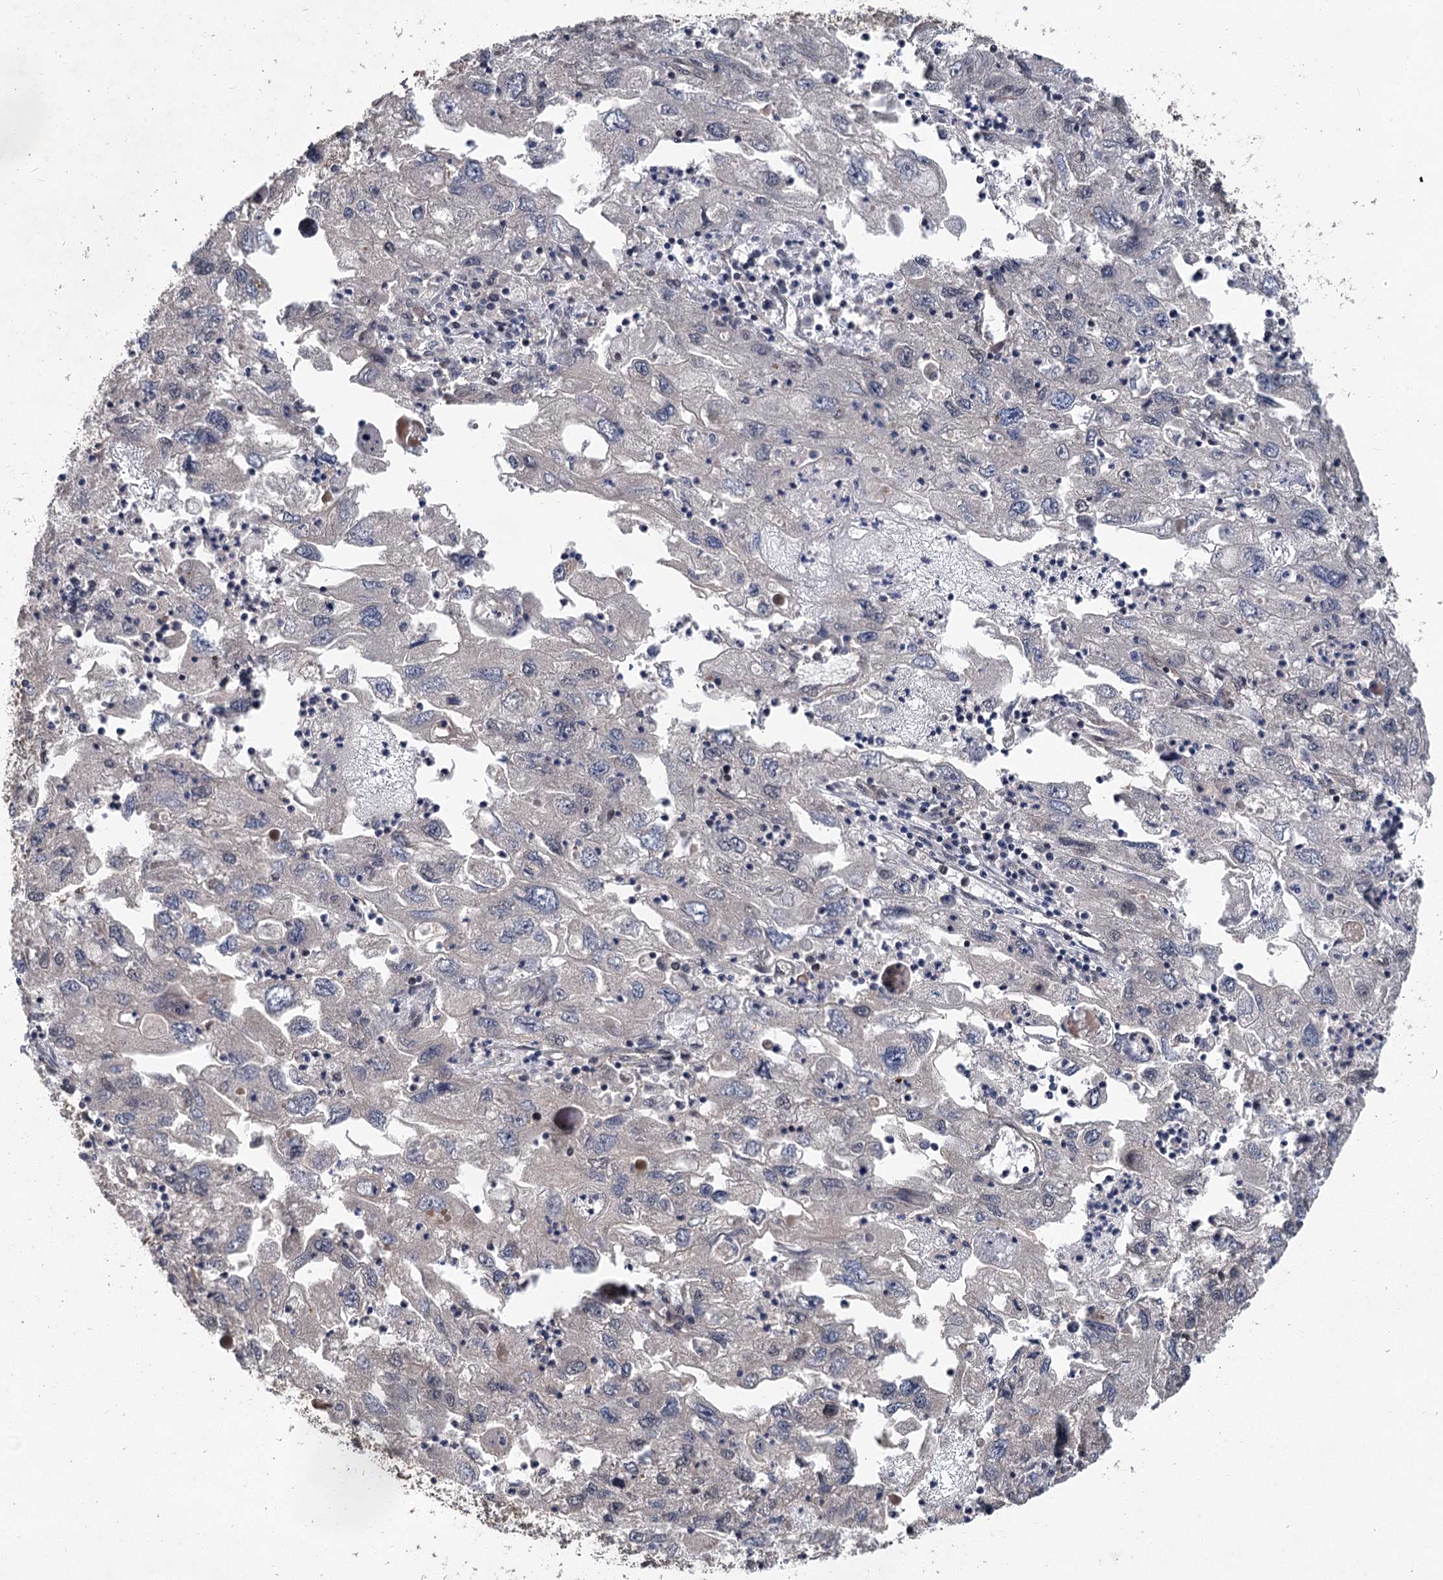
{"staining": {"intensity": "negative", "quantity": "none", "location": "none"}, "tissue": "endometrial cancer", "cell_type": "Tumor cells", "image_type": "cancer", "snomed": [{"axis": "morphology", "description": "Adenocarcinoma, NOS"}, {"axis": "topography", "description": "Endometrium"}], "caption": "DAB immunohistochemical staining of endometrial adenocarcinoma demonstrates no significant positivity in tumor cells.", "gene": "MYG1", "patient": {"sex": "female", "age": 49}}